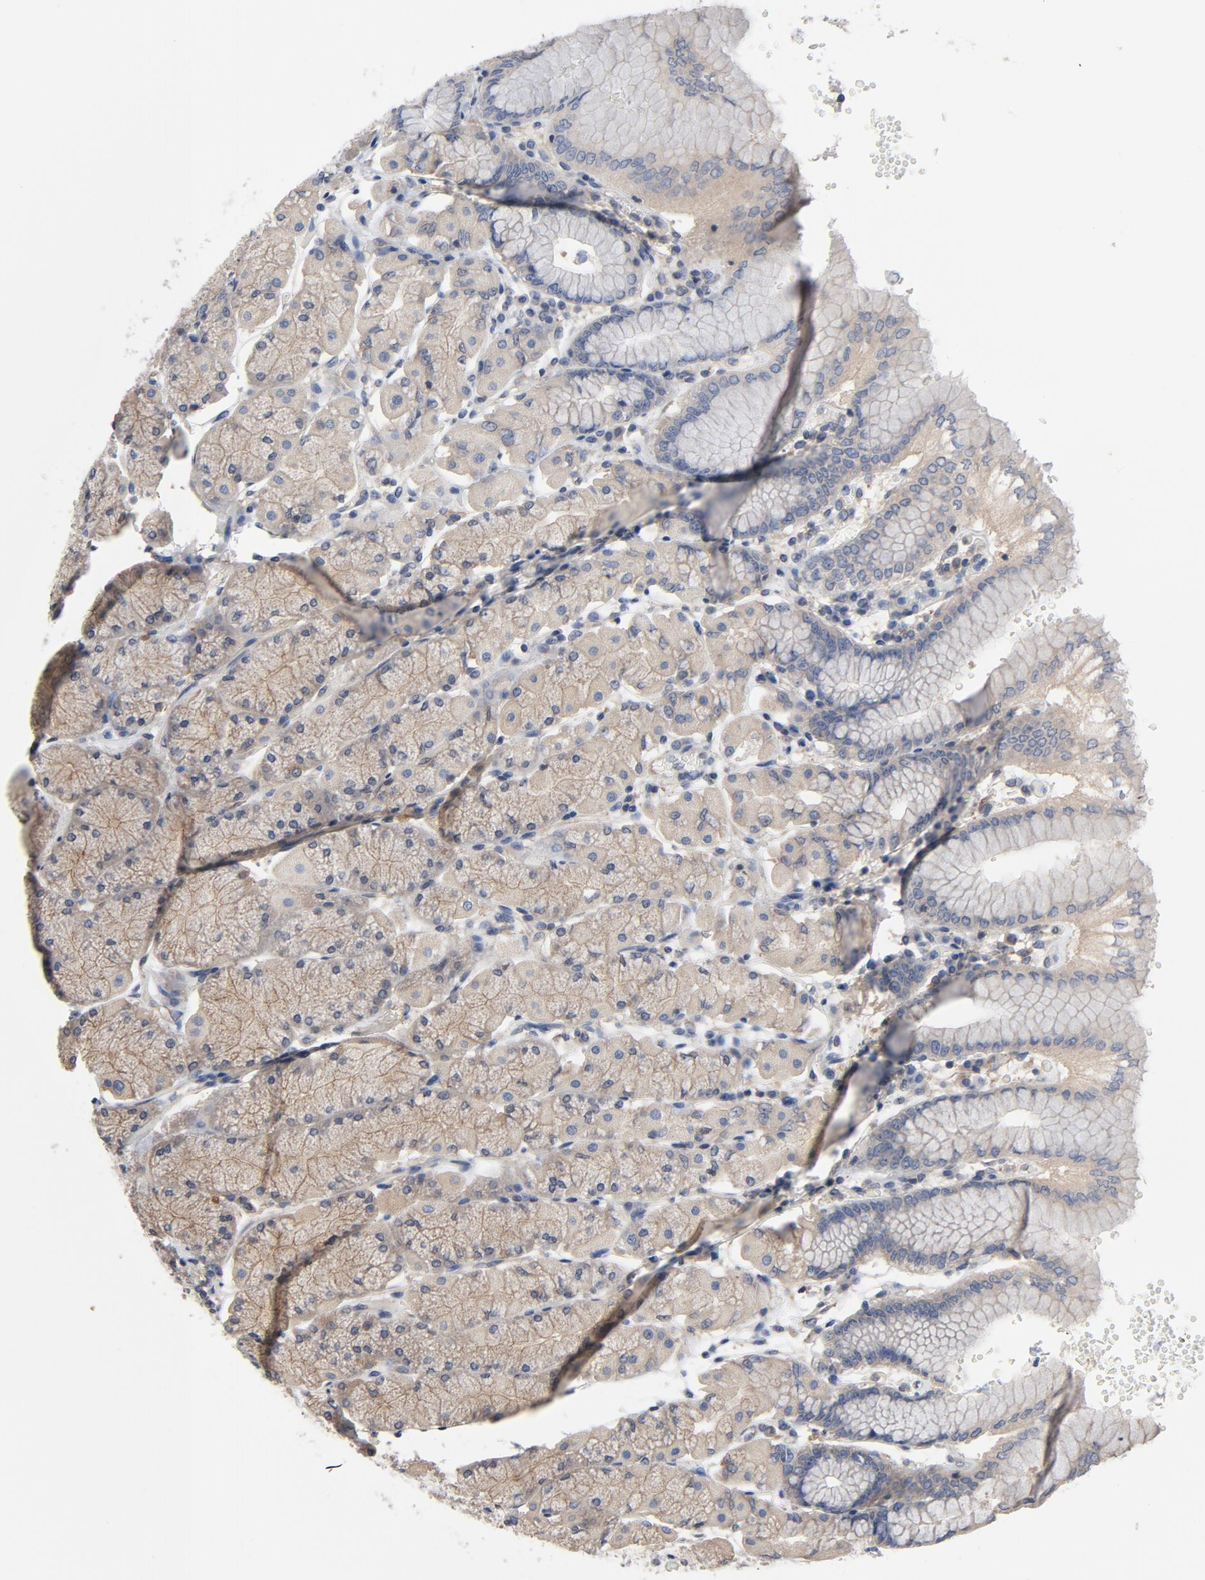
{"staining": {"intensity": "moderate", "quantity": ">75%", "location": "cytoplasmic/membranous"}, "tissue": "stomach", "cell_type": "Glandular cells", "image_type": "normal", "snomed": [{"axis": "morphology", "description": "Normal tissue, NOS"}, {"axis": "topography", "description": "Stomach, upper"}, {"axis": "topography", "description": "Stomach"}], "caption": "Stomach stained with DAB IHC reveals medium levels of moderate cytoplasmic/membranous staining in approximately >75% of glandular cells.", "gene": "DYNLT3", "patient": {"sex": "male", "age": 76}}